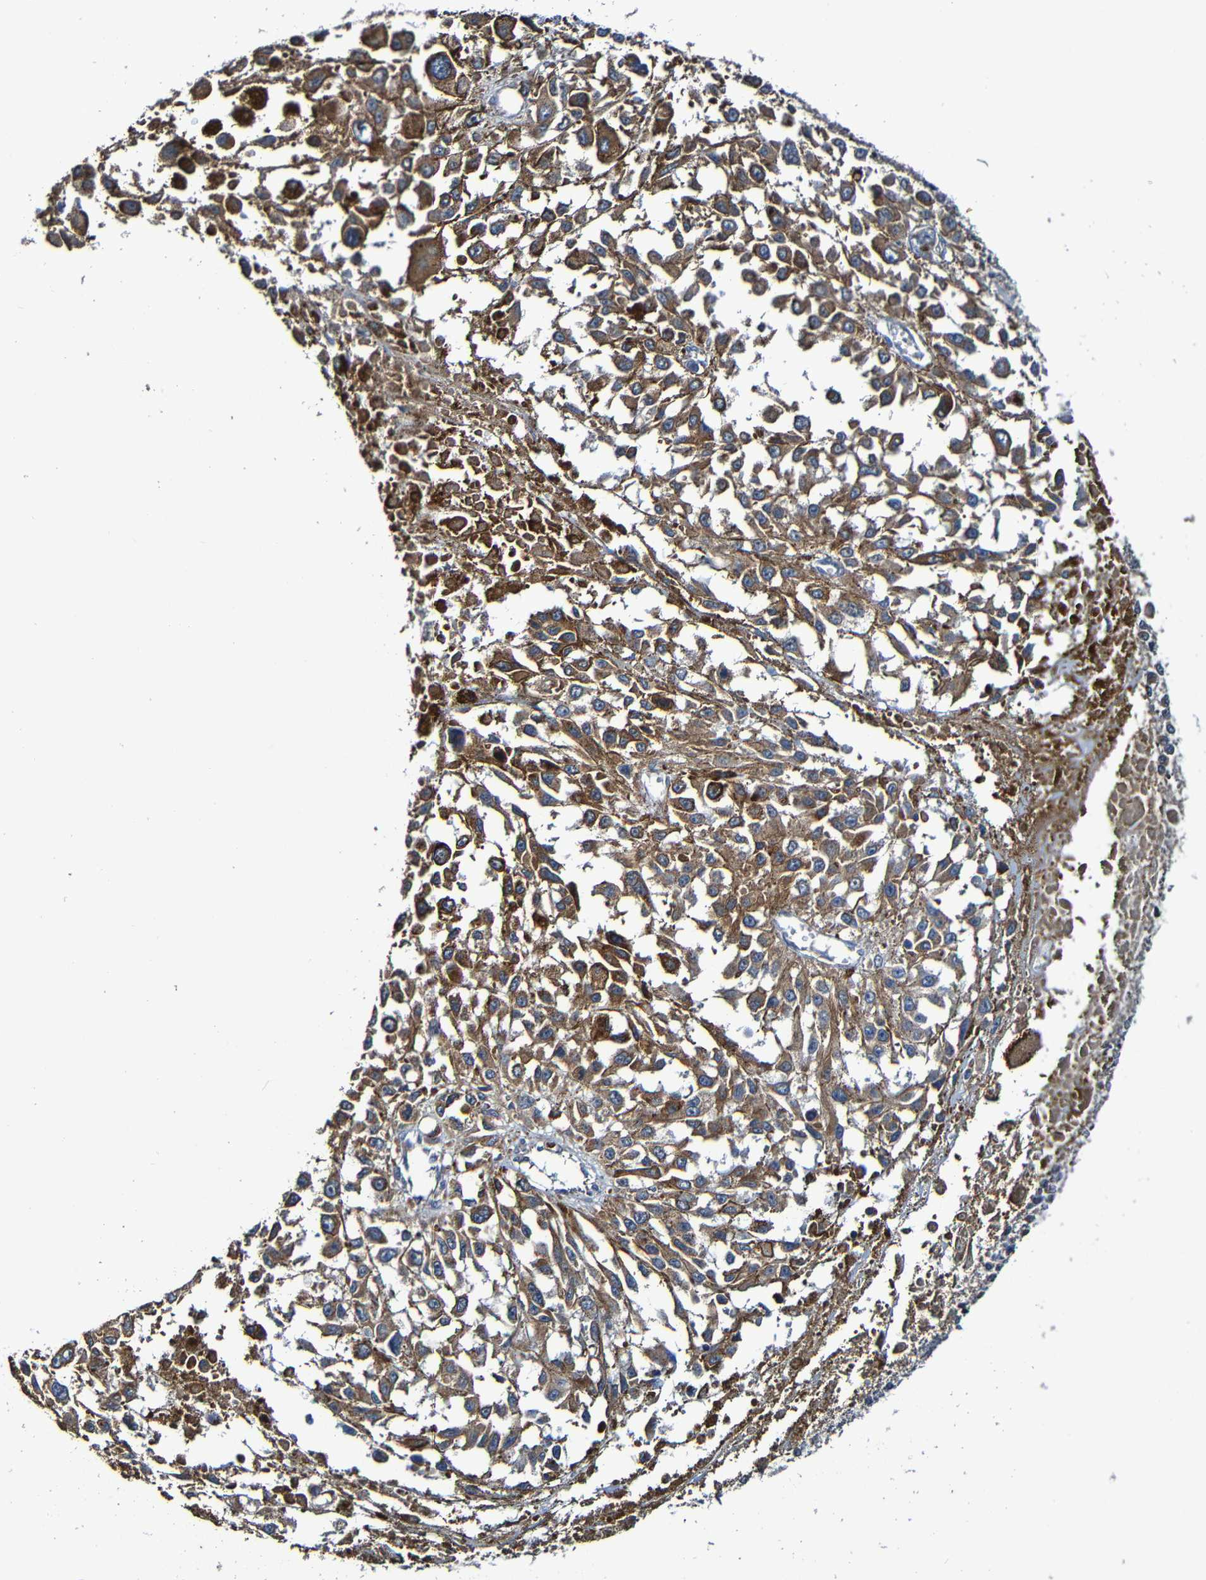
{"staining": {"intensity": "strong", "quantity": ">75%", "location": "cytoplasmic/membranous"}, "tissue": "melanoma", "cell_type": "Tumor cells", "image_type": "cancer", "snomed": [{"axis": "morphology", "description": "Malignant melanoma, Metastatic site"}, {"axis": "topography", "description": "Lymph node"}], "caption": "This micrograph shows IHC staining of human malignant melanoma (metastatic site), with high strong cytoplasmic/membranous expression in about >75% of tumor cells.", "gene": "ADAM15", "patient": {"sex": "male", "age": 59}}